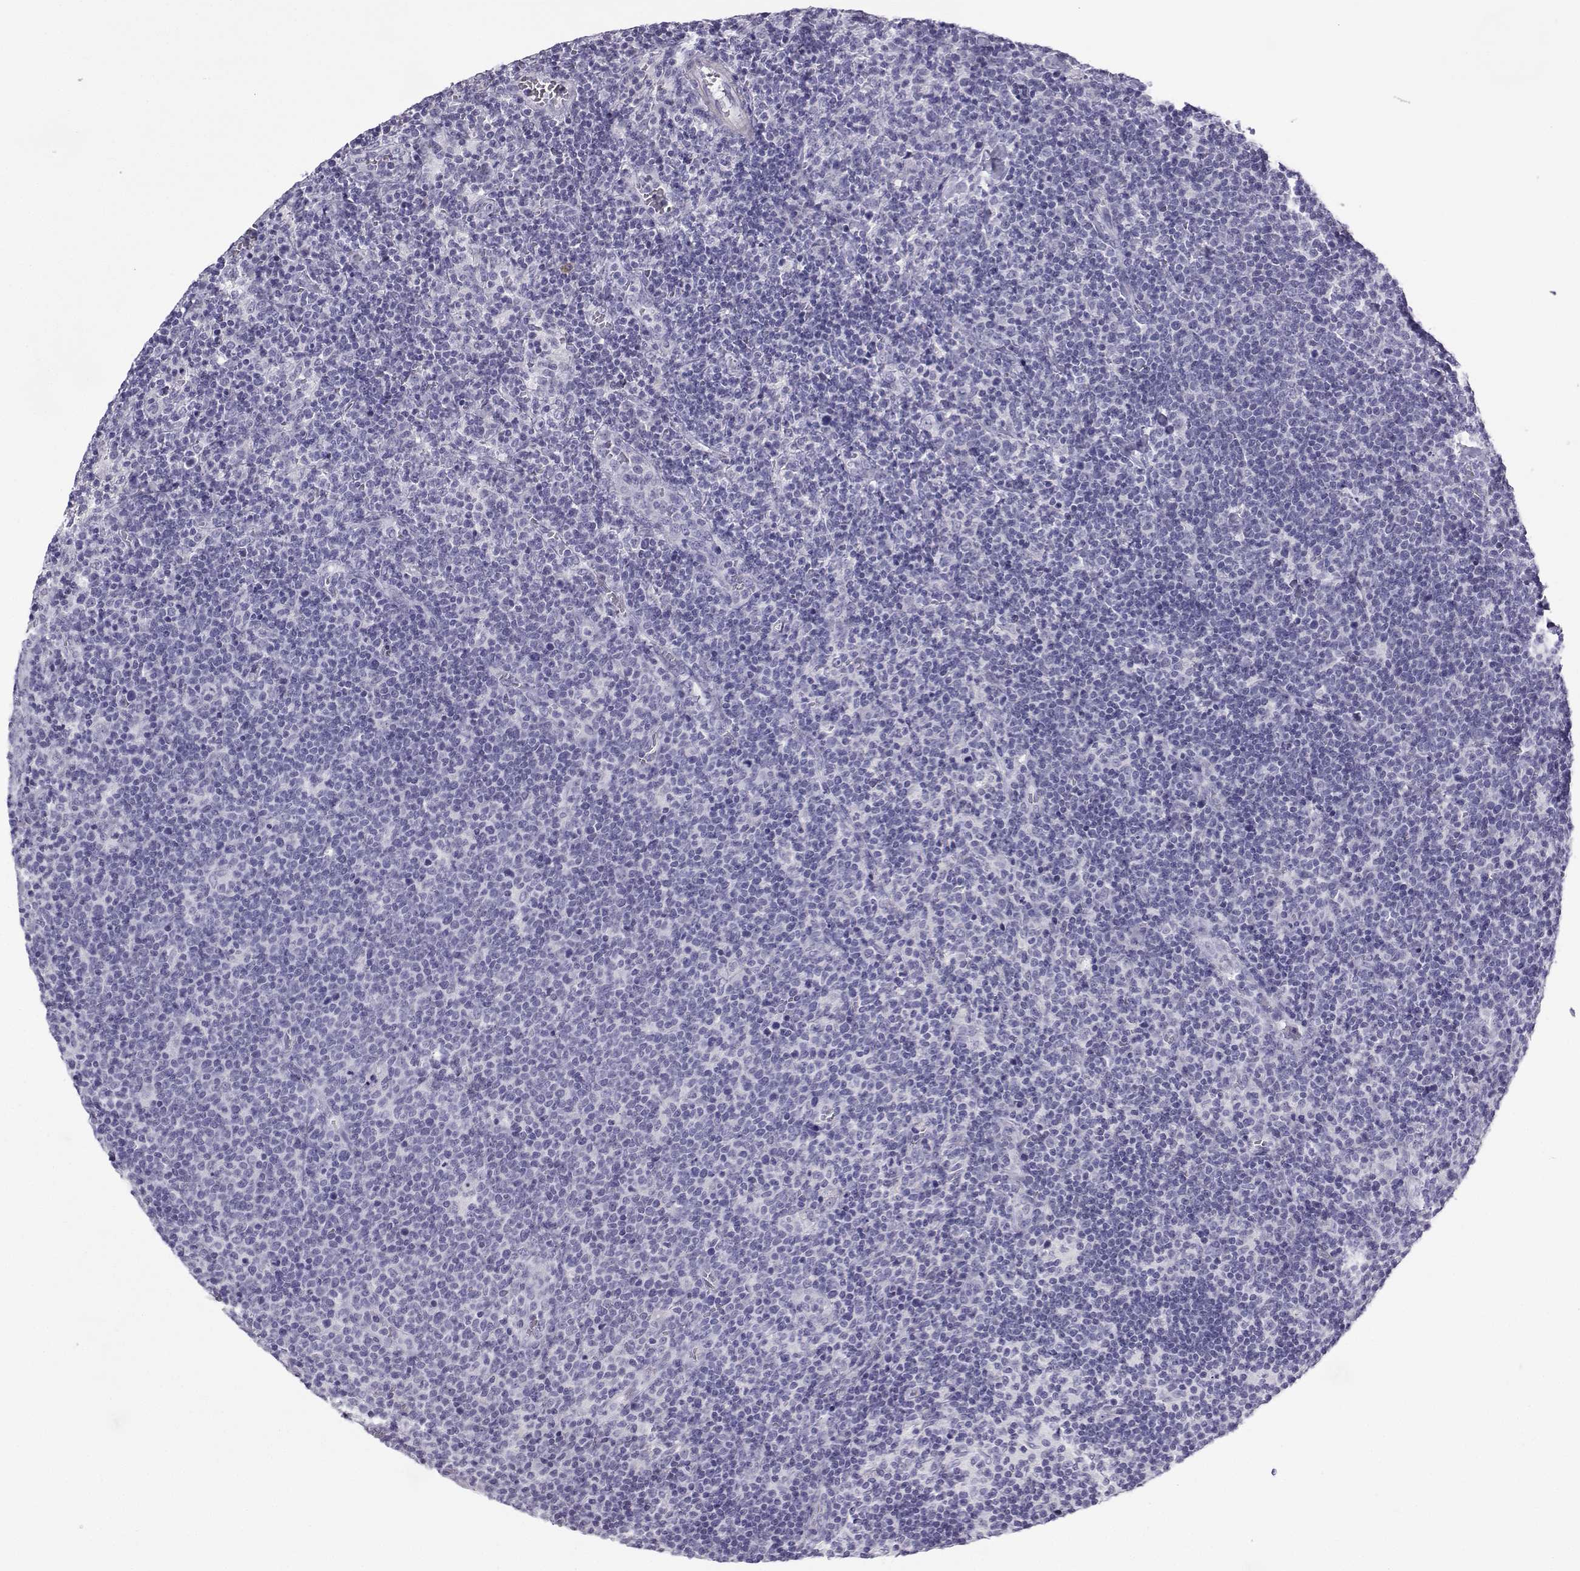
{"staining": {"intensity": "negative", "quantity": "none", "location": "none"}, "tissue": "lymphoma", "cell_type": "Tumor cells", "image_type": "cancer", "snomed": [{"axis": "morphology", "description": "Malignant lymphoma, non-Hodgkin's type, High grade"}, {"axis": "topography", "description": "Lymph node"}], "caption": "Malignant lymphoma, non-Hodgkin's type (high-grade) was stained to show a protein in brown. There is no significant expression in tumor cells.", "gene": "KIF17", "patient": {"sex": "male", "age": 61}}